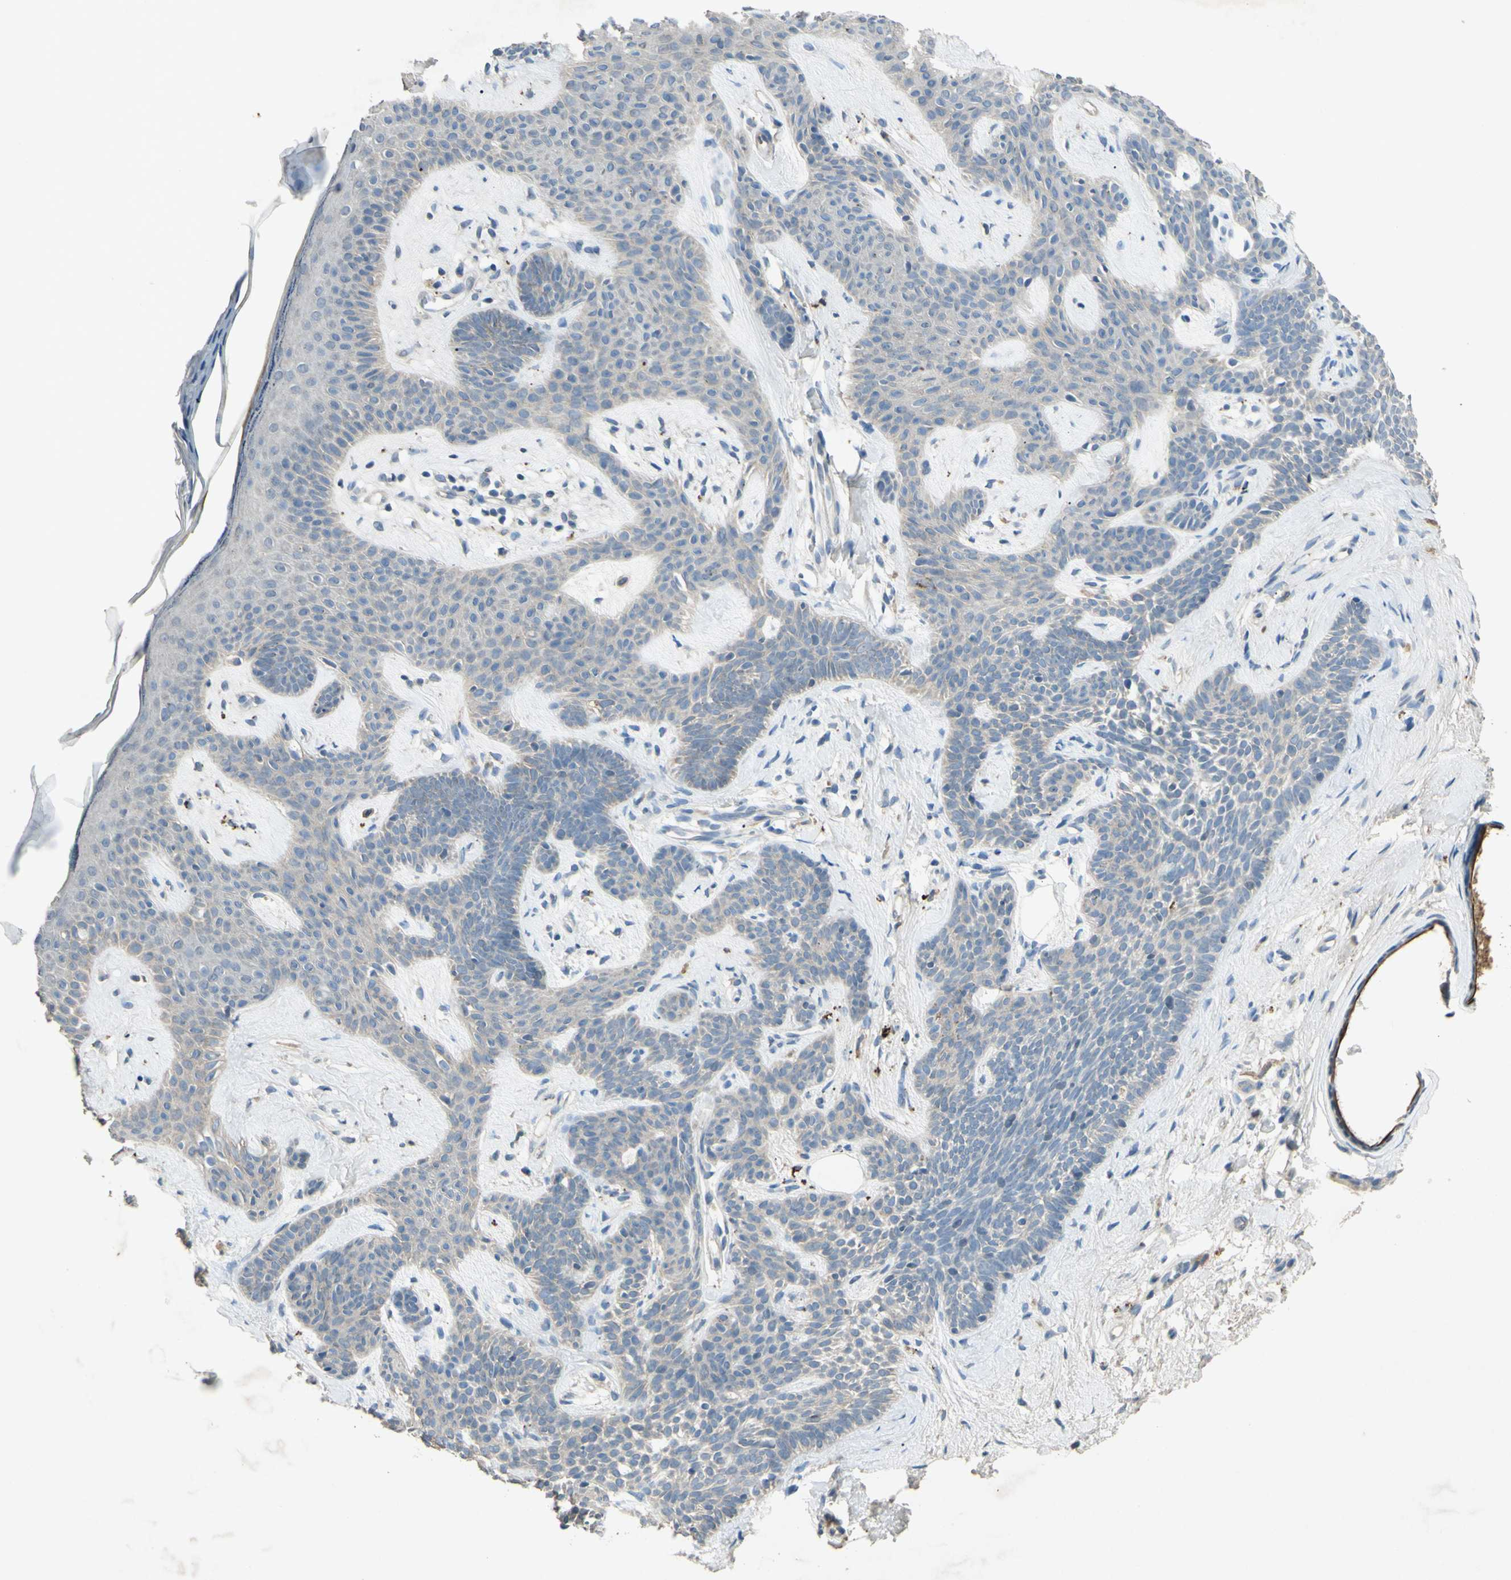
{"staining": {"intensity": "negative", "quantity": "none", "location": "none"}, "tissue": "skin cancer", "cell_type": "Tumor cells", "image_type": "cancer", "snomed": [{"axis": "morphology", "description": "Developmental malformation"}, {"axis": "morphology", "description": "Basal cell carcinoma"}, {"axis": "topography", "description": "Skin"}], "caption": "A high-resolution photomicrograph shows immunohistochemistry (IHC) staining of basal cell carcinoma (skin), which reveals no significant staining in tumor cells.", "gene": "TIMM21", "patient": {"sex": "female", "age": 62}}